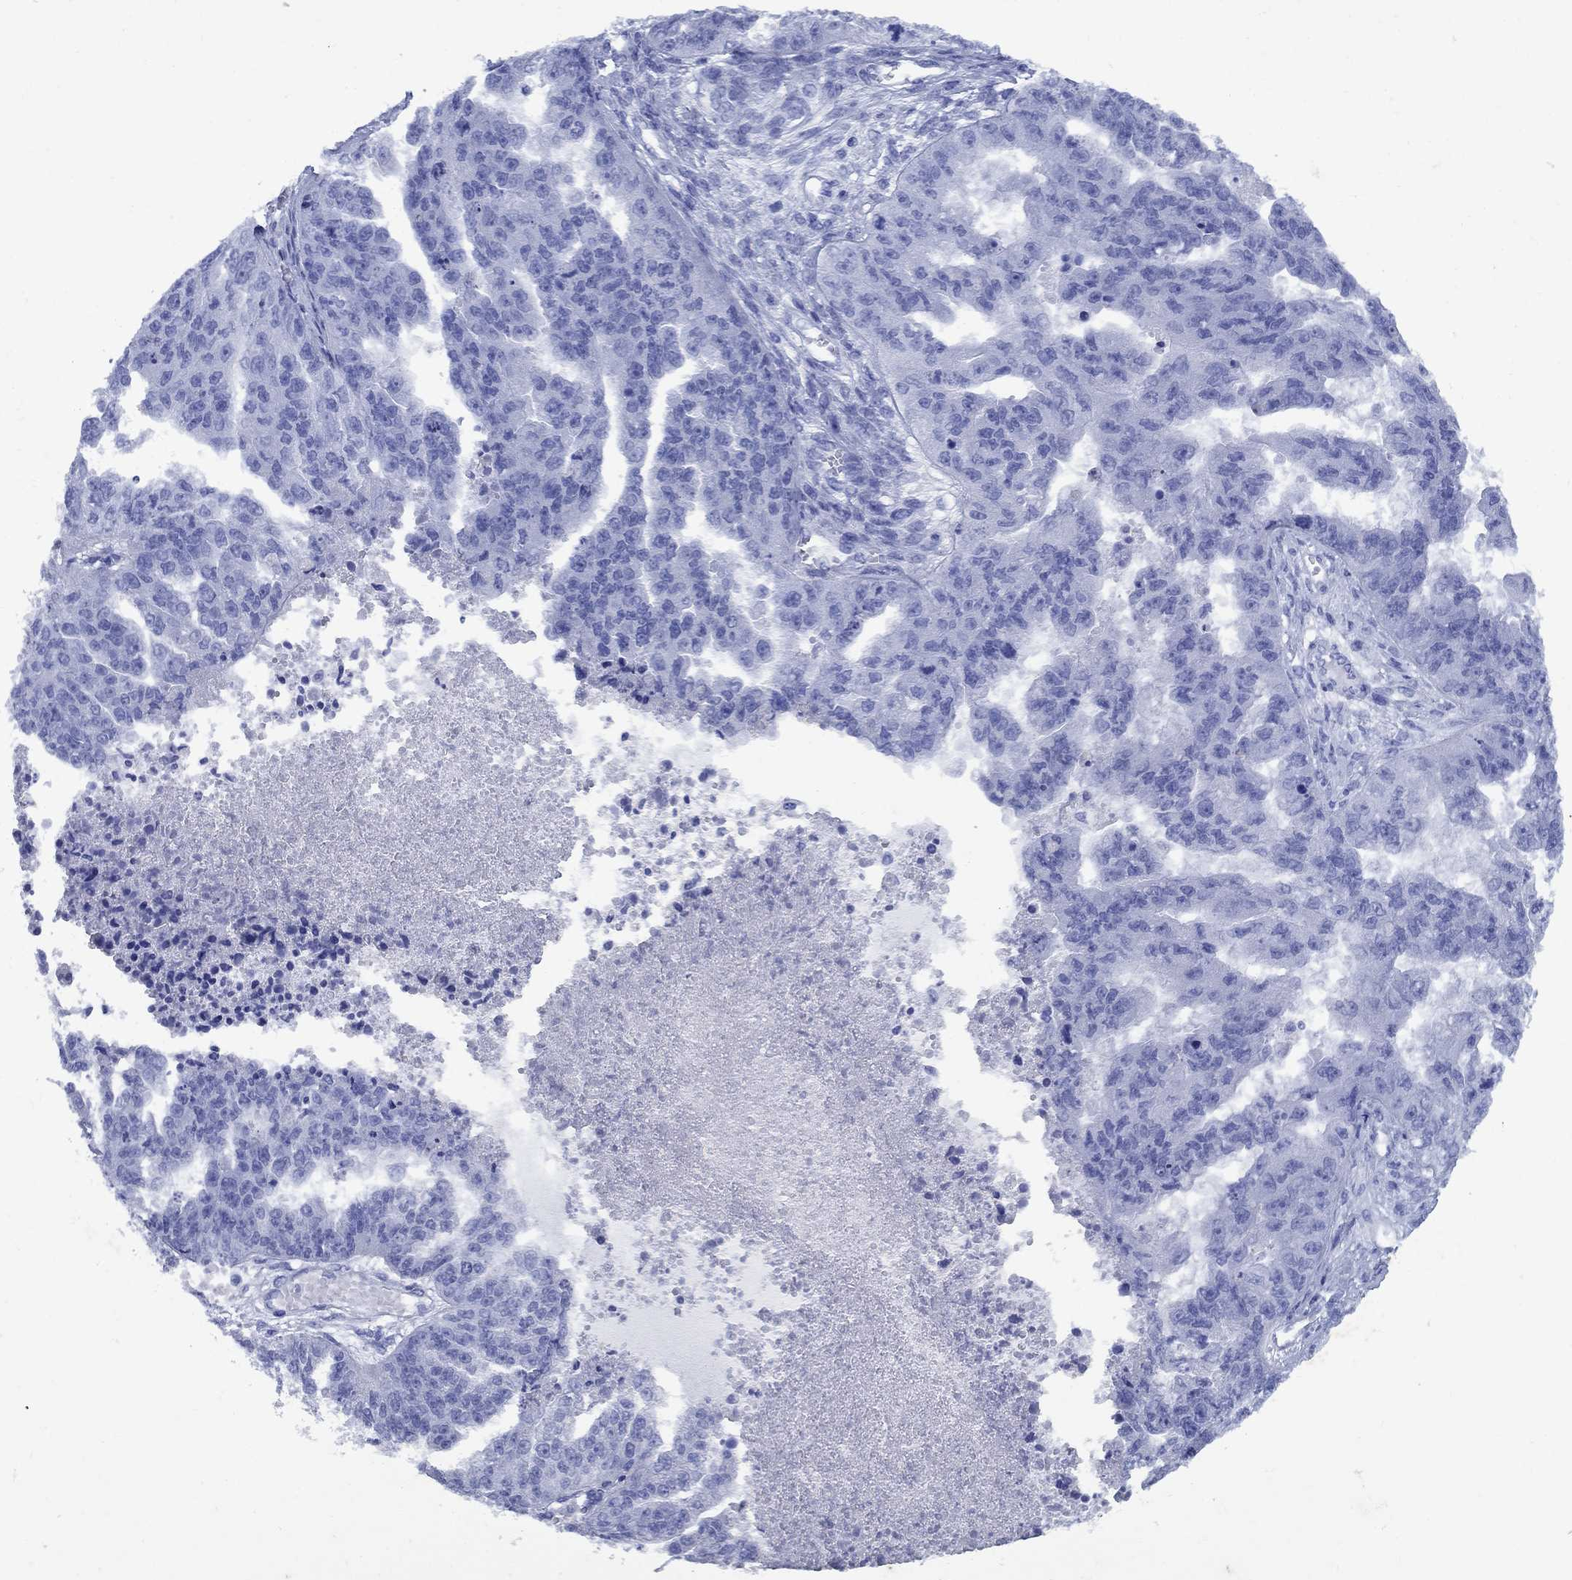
{"staining": {"intensity": "negative", "quantity": "none", "location": "none"}, "tissue": "ovarian cancer", "cell_type": "Tumor cells", "image_type": "cancer", "snomed": [{"axis": "morphology", "description": "Cystadenocarcinoma, serous, NOS"}, {"axis": "topography", "description": "Ovary"}], "caption": "Immunohistochemical staining of ovarian cancer demonstrates no significant positivity in tumor cells. The staining was performed using DAB to visualize the protein expression in brown, while the nuclei were stained in blue with hematoxylin (Magnification: 20x).", "gene": "CD1A", "patient": {"sex": "female", "age": 58}}